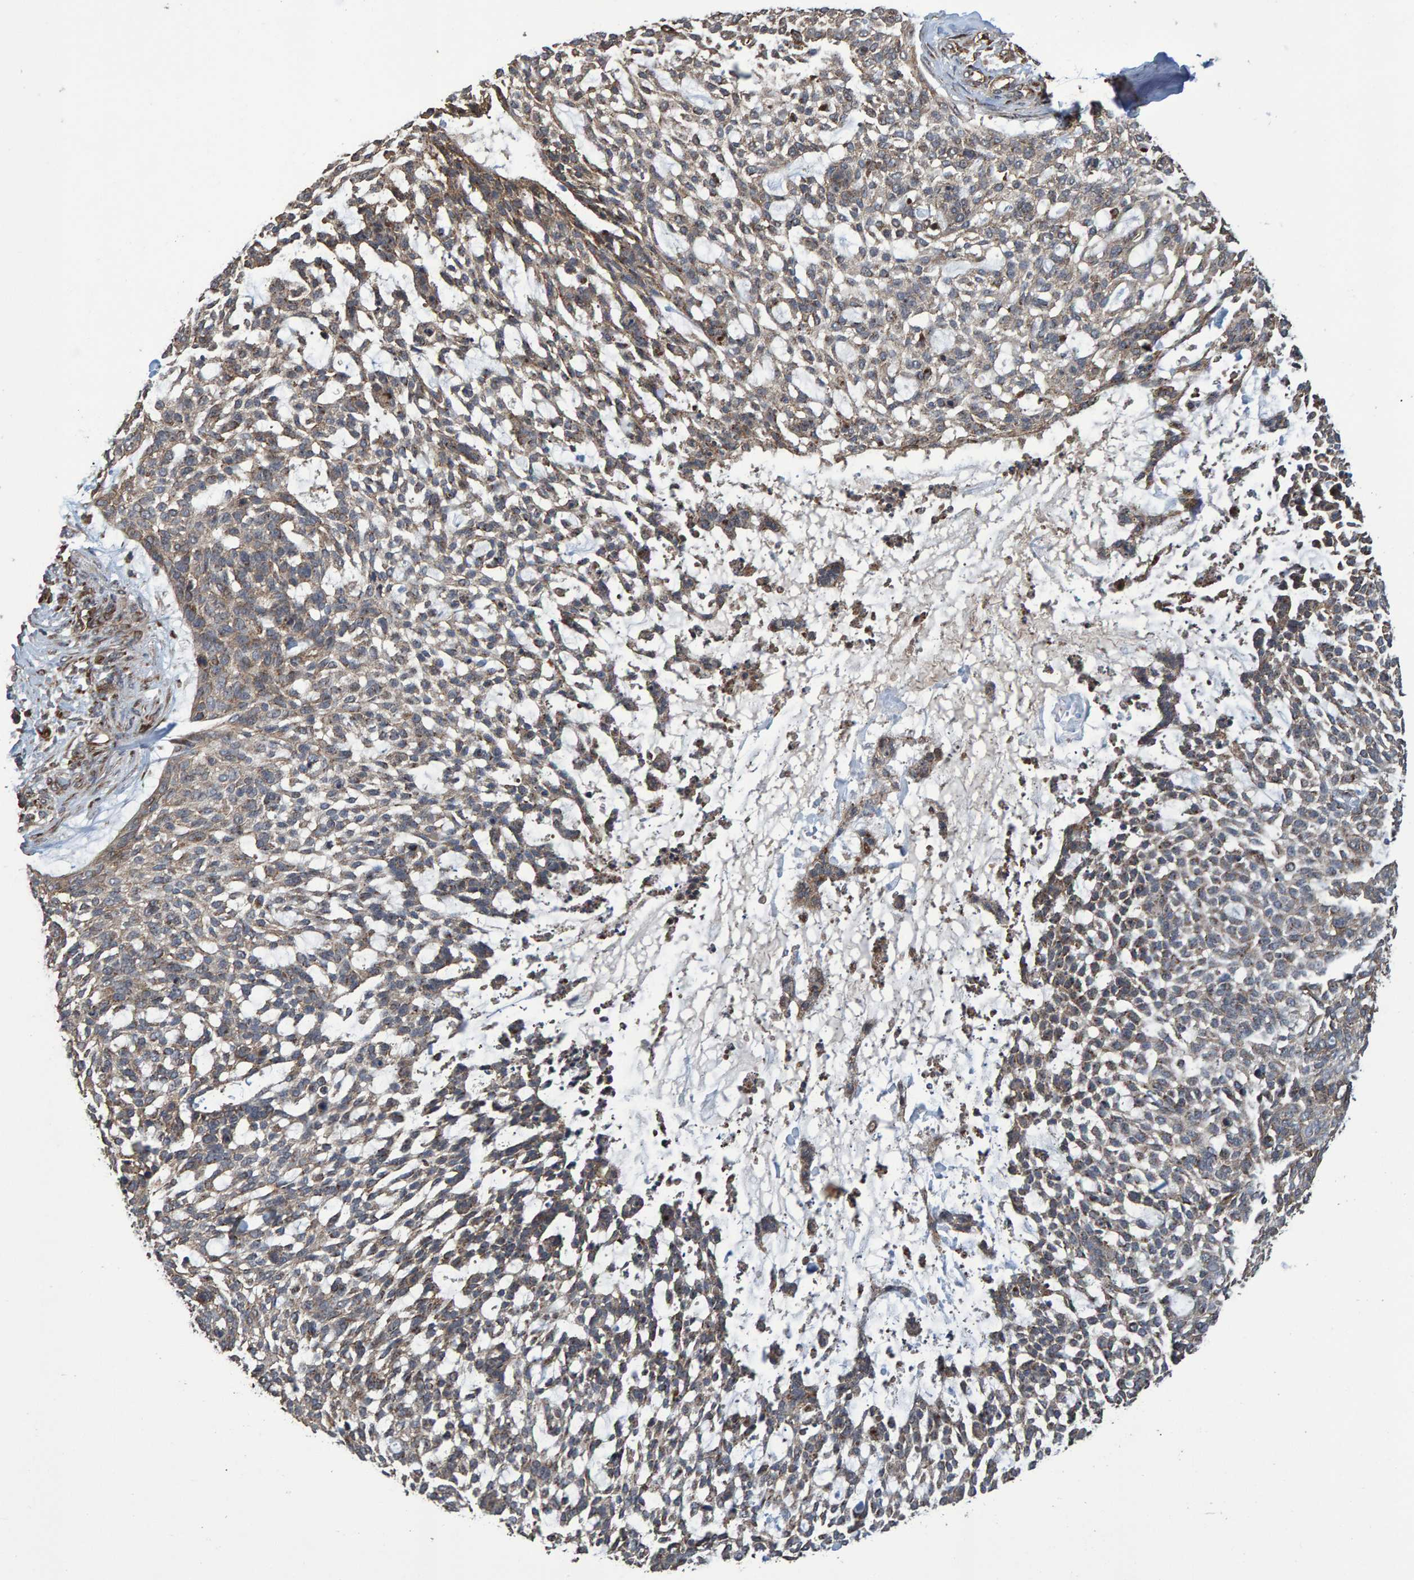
{"staining": {"intensity": "moderate", "quantity": "25%-75%", "location": "cytoplasmic/membranous,nuclear"}, "tissue": "skin cancer", "cell_type": "Tumor cells", "image_type": "cancer", "snomed": [{"axis": "morphology", "description": "Basal cell carcinoma"}, {"axis": "topography", "description": "Skin"}], "caption": "Moderate cytoplasmic/membranous and nuclear protein expression is appreciated in about 25%-75% of tumor cells in skin cancer.", "gene": "TRIM68", "patient": {"sex": "female", "age": 64}}